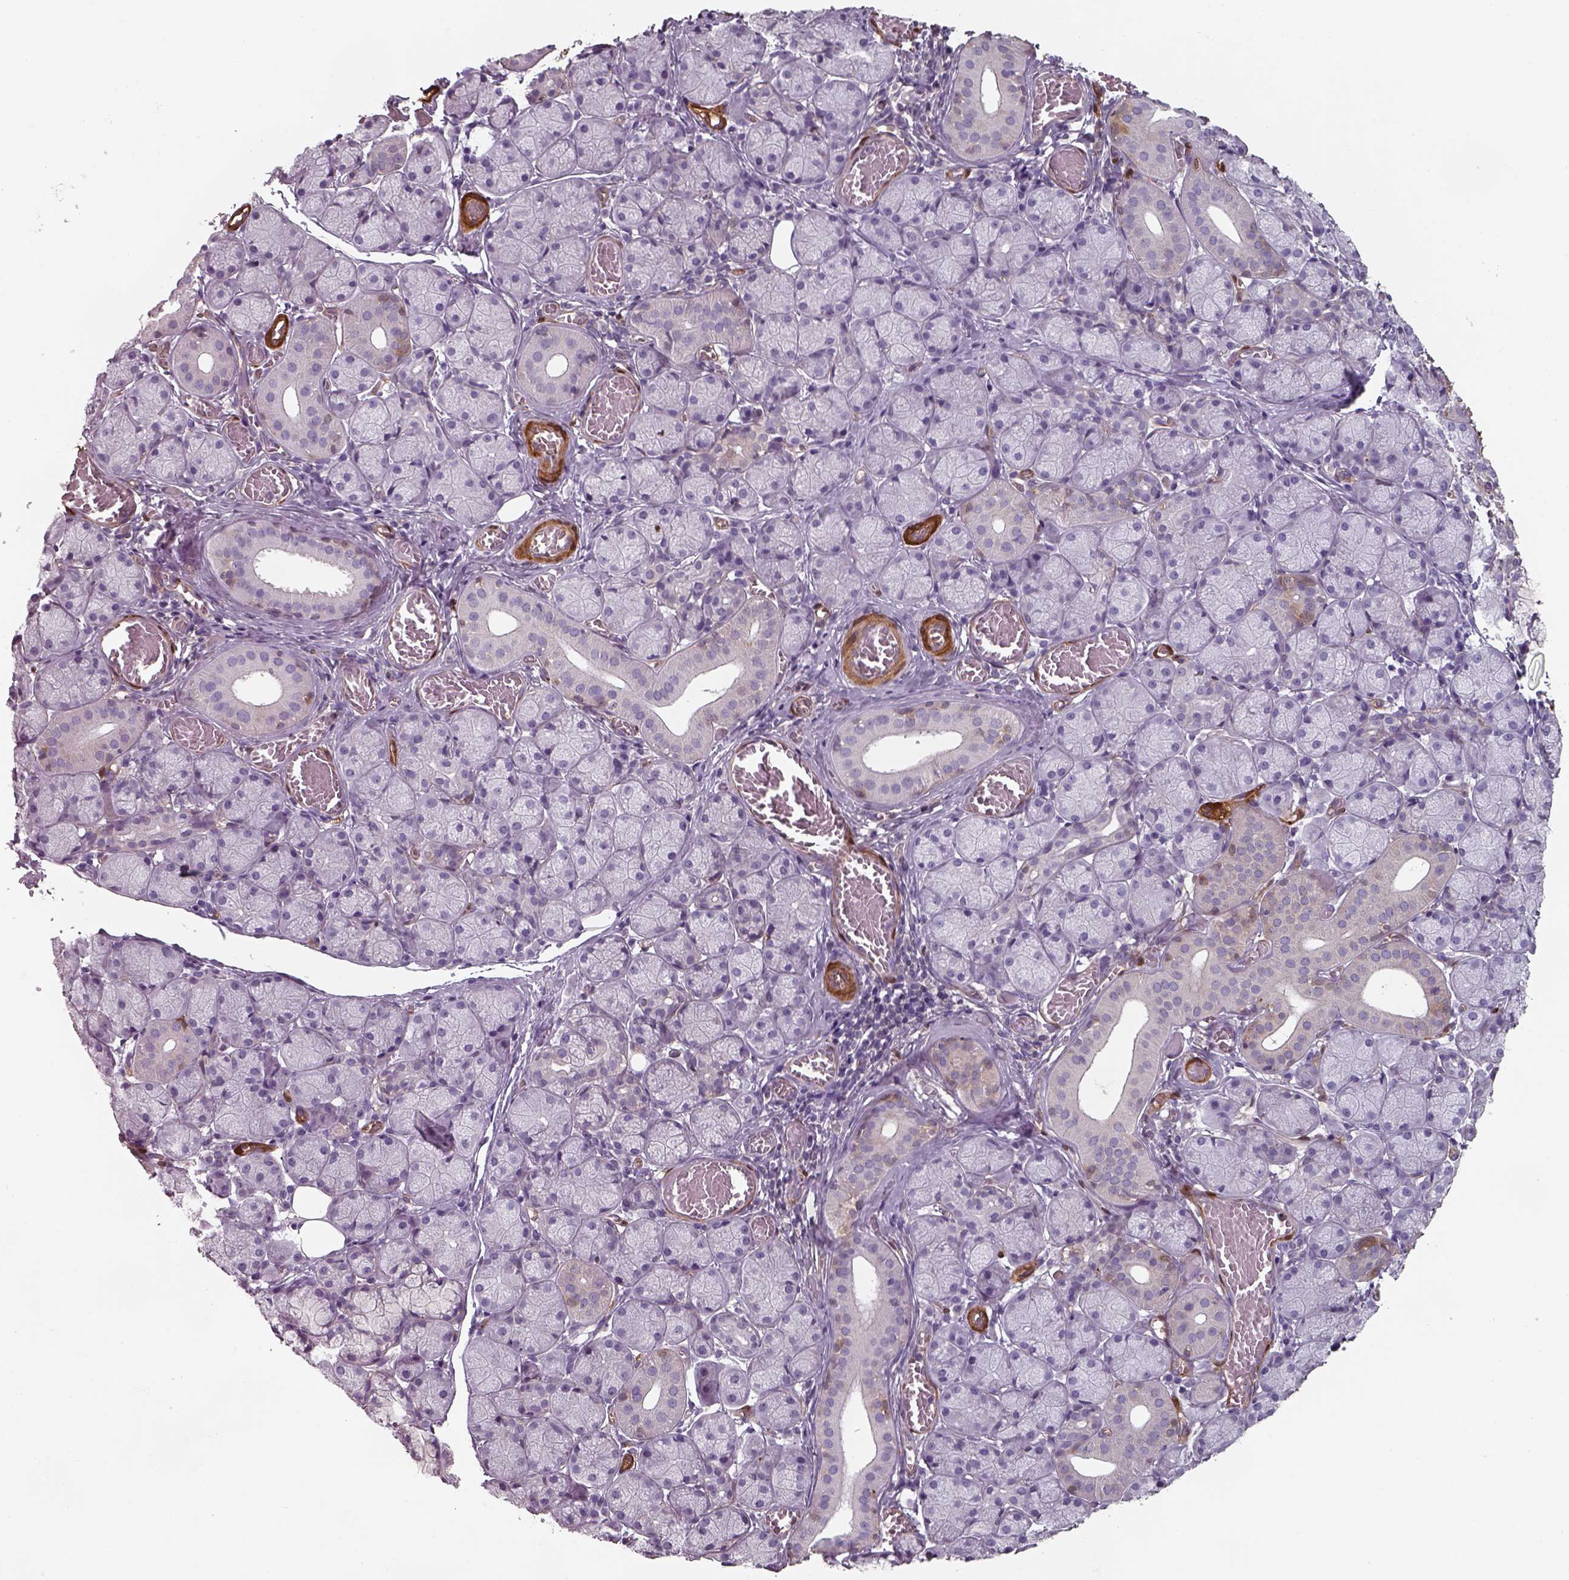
{"staining": {"intensity": "negative", "quantity": "none", "location": "none"}, "tissue": "salivary gland", "cell_type": "Glandular cells", "image_type": "normal", "snomed": [{"axis": "morphology", "description": "Normal tissue, NOS"}, {"axis": "topography", "description": "Salivary gland"}, {"axis": "topography", "description": "Peripheral nerve tissue"}], "caption": "There is no significant staining in glandular cells of salivary gland. The staining is performed using DAB brown chromogen with nuclei counter-stained in using hematoxylin.", "gene": "ISYNA1", "patient": {"sex": "female", "age": 24}}